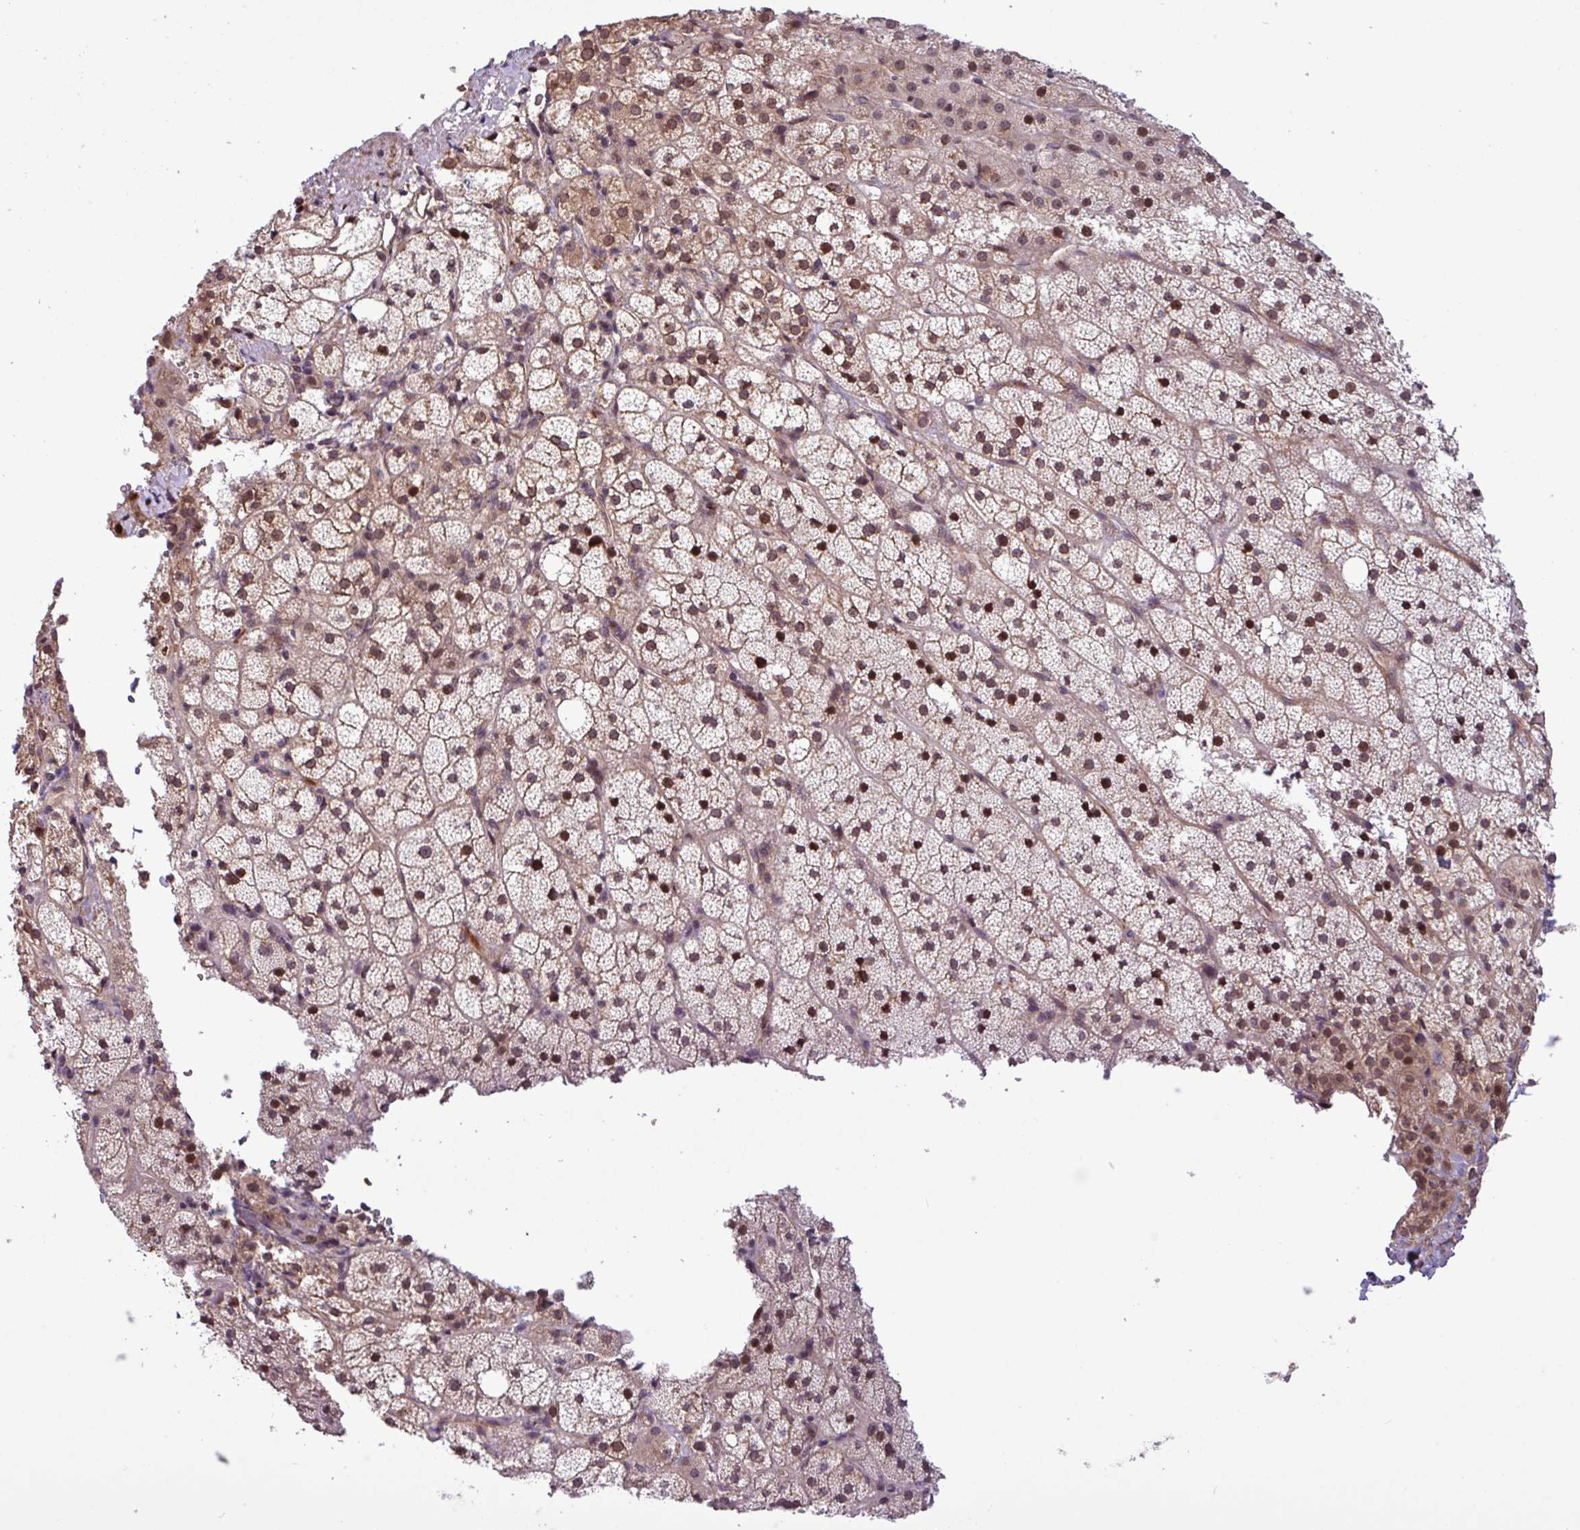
{"staining": {"intensity": "strong", "quantity": "25%-75%", "location": "nuclear"}, "tissue": "adrenal gland", "cell_type": "Glandular cells", "image_type": "normal", "snomed": [{"axis": "morphology", "description": "Normal tissue, NOS"}, {"axis": "topography", "description": "Adrenal gland"}], "caption": "Protein expression by IHC reveals strong nuclear staining in approximately 25%-75% of glandular cells in normal adrenal gland.", "gene": "C7orf50", "patient": {"sex": "male", "age": 53}}